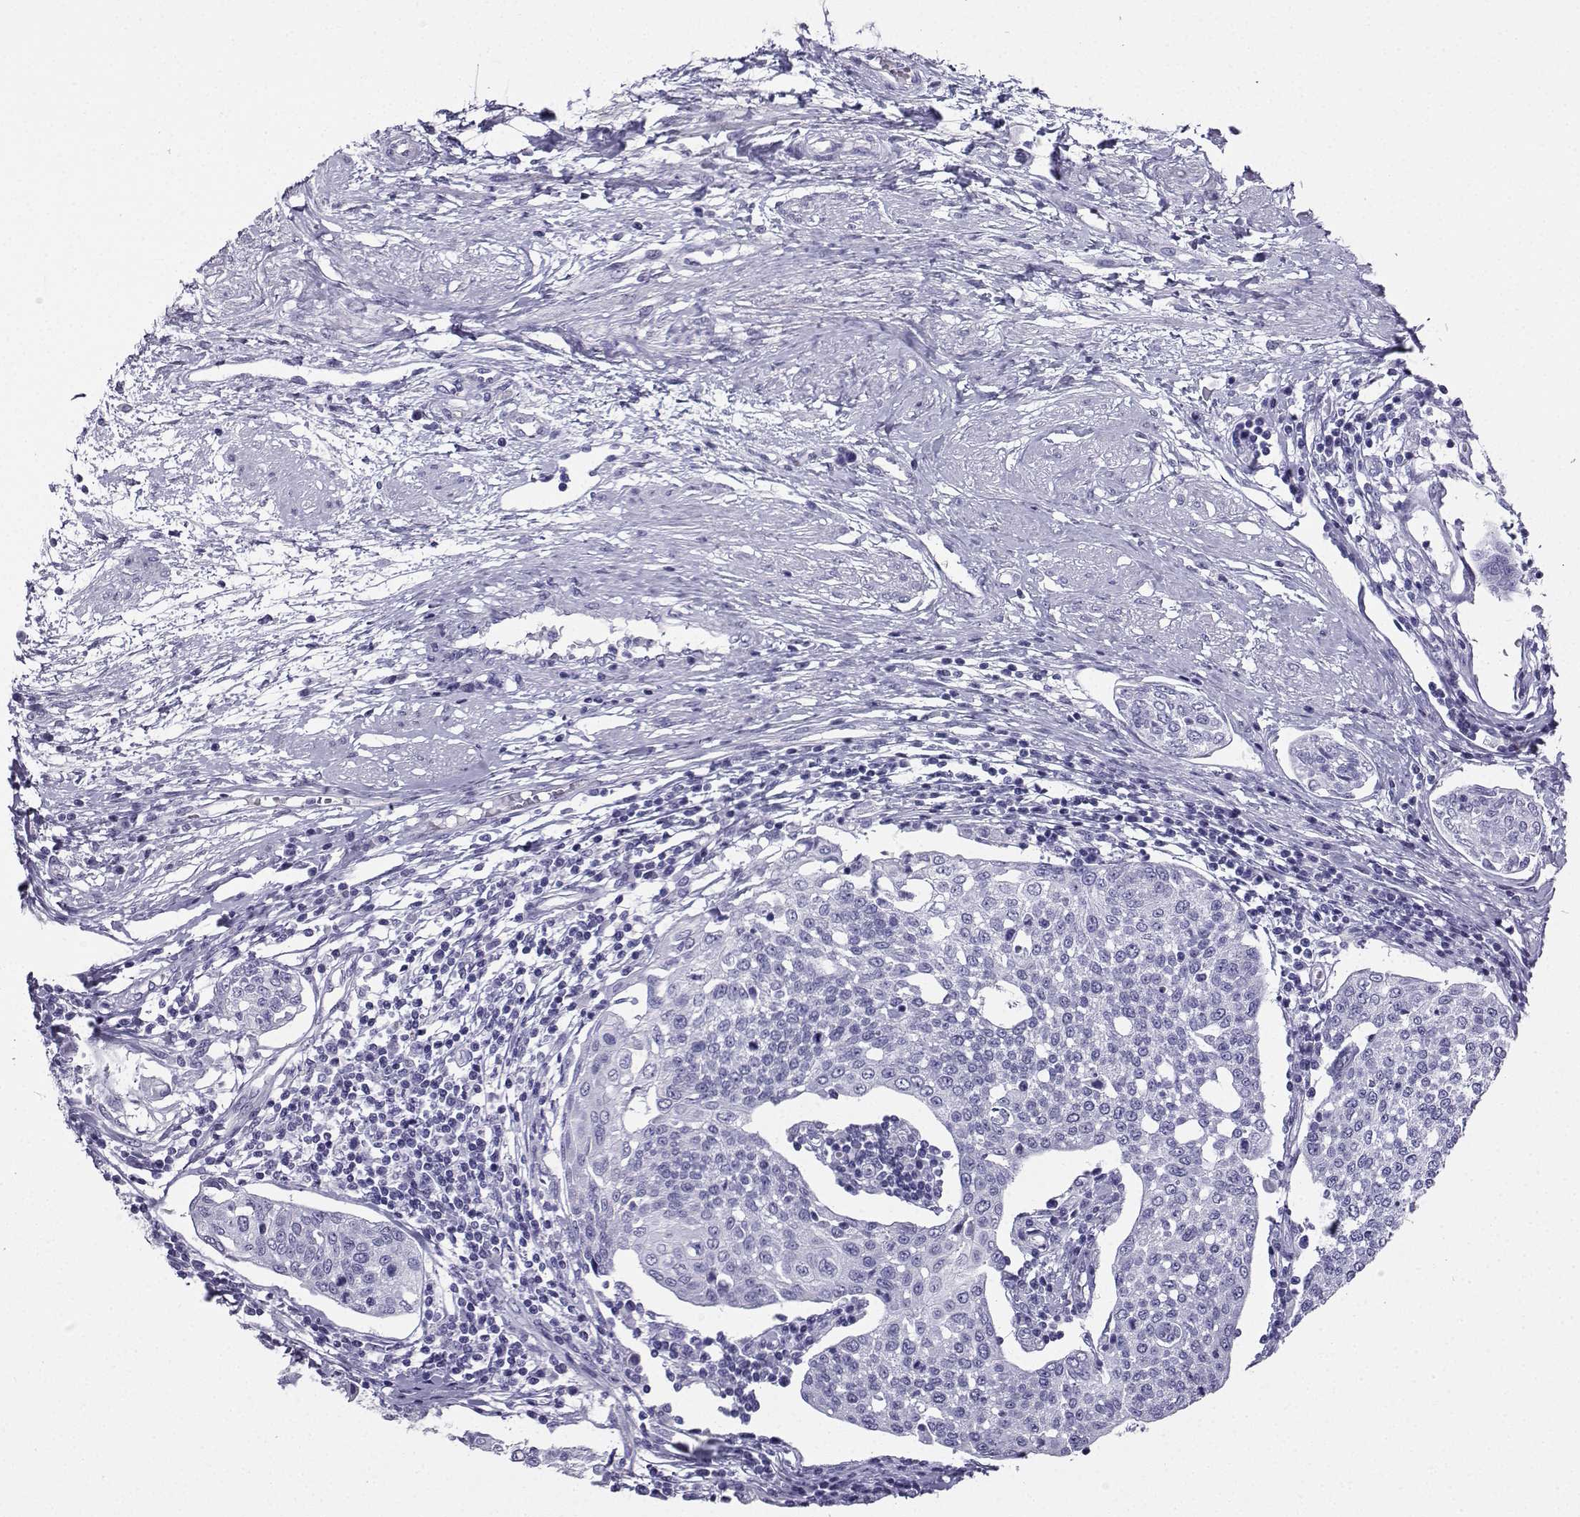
{"staining": {"intensity": "negative", "quantity": "none", "location": "none"}, "tissue": "cervical cancer", "cell_type": "Tumor cells", "image_type": "cancer", "snomed": [{"axis": "morphology", "description": "Squamous cell carcinoma, NOS"}, {"axis": "topography", "description": "Cervix"}], "caption": "Squamous cell carcinoma (cervical) was stained to show a protein in brown. There is no significant positivity in tumor cells.", "gene": "CD109", "patient": {"sex": "female", "age": 34}}